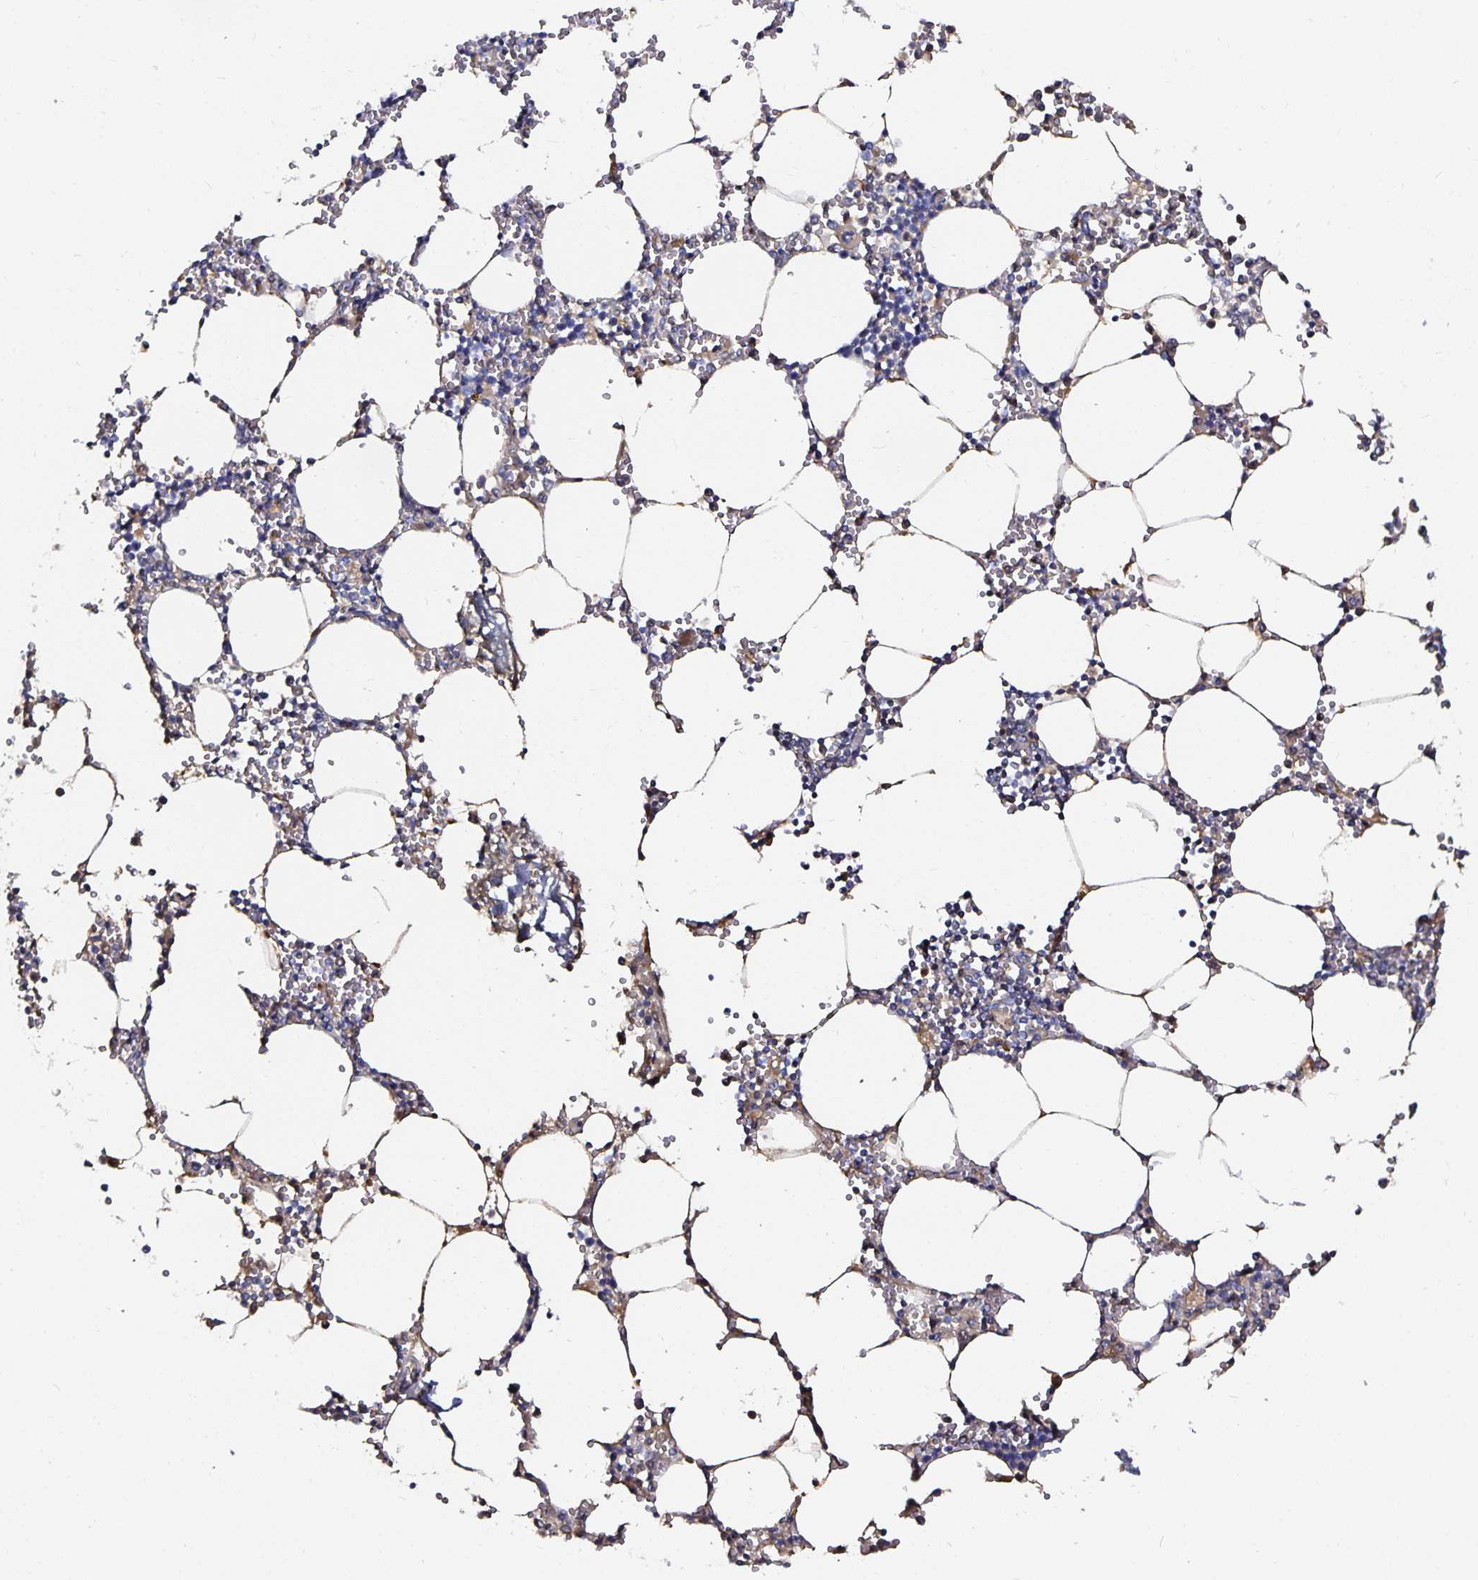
{"staining": {"intensity": "negative", "quantity": "none", "location": "none"}, "tissue": "bone marrow", "cell_type": "Hematopoietic cells", "image_type": "normal", "snomed": [{"axis": "morphology", "description": "Normal tissue, NOS"}, {"axis": "topography", "description": "Bone marrow"}], "caption": "IHC micrograph of unremarkable bone marrow stained for a protein (brown), which exhibits no staining in hematopoietic cells. Nuclei are stained in blue.", "gene": "TTR", "patient": {"sex": "male", "age": 54}}